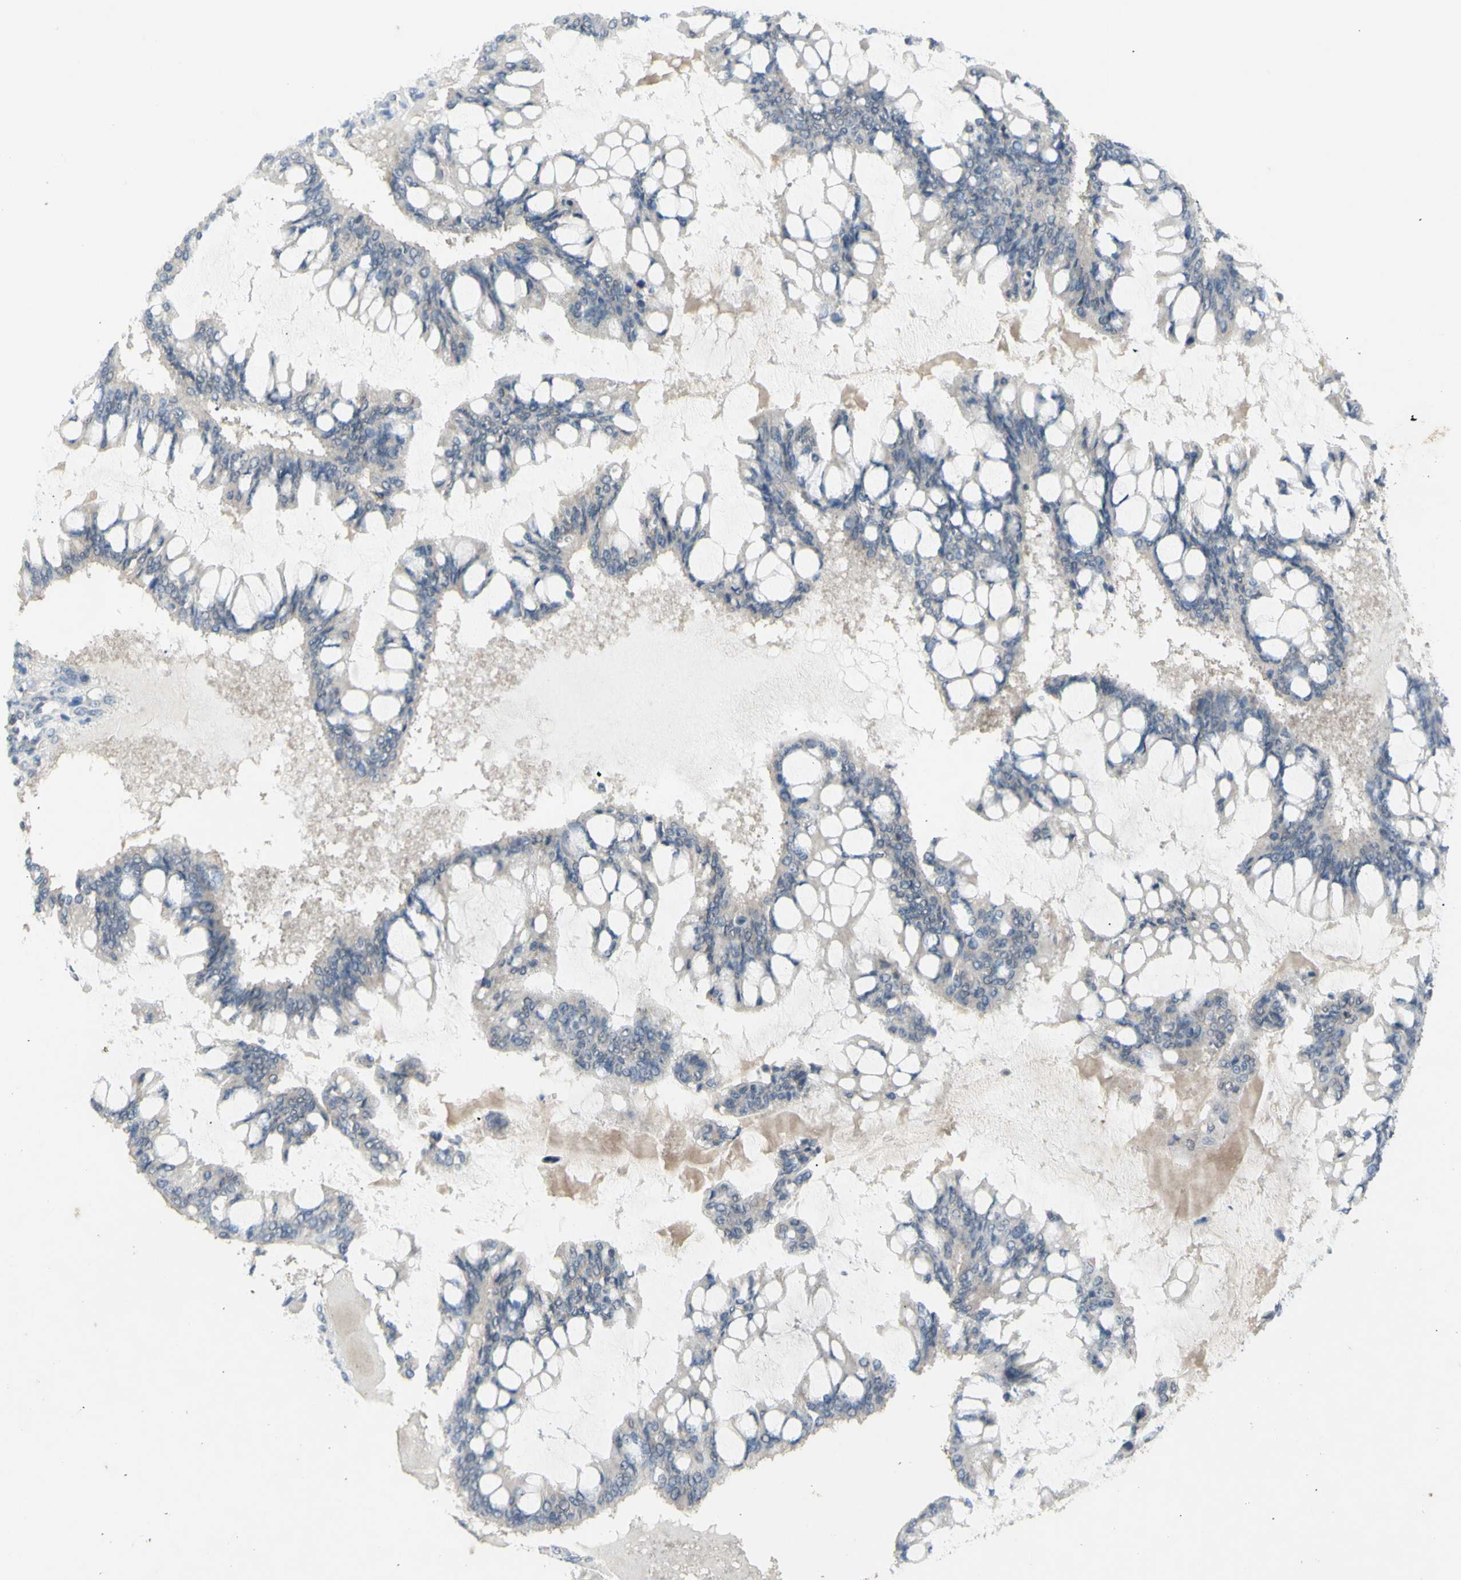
{"staining": {"intensity": "negative", "quantity": "none", "location": "none"}, "tissue": "ovarian cancer", "cell_type": "Tumor cells", "image_type": "cancer", "snomed": [{"axis": "morphology", "description": "Cystadenocarcinoma, mucinous, NOS"}, {"axis": "topography", "description": "Ovary"}], "caption": "Immunohistochemistry (IHC) photomicrograph of neoplastic tissue: ovarian cancer (mucinous cystadenocarcinoma) stained with DAB (3,3'-diaminobenzidine) shows no significant protein positivity in tumor cells.", "gene": "NLRP1", "patient": {"sex": "female", "age": 73}}